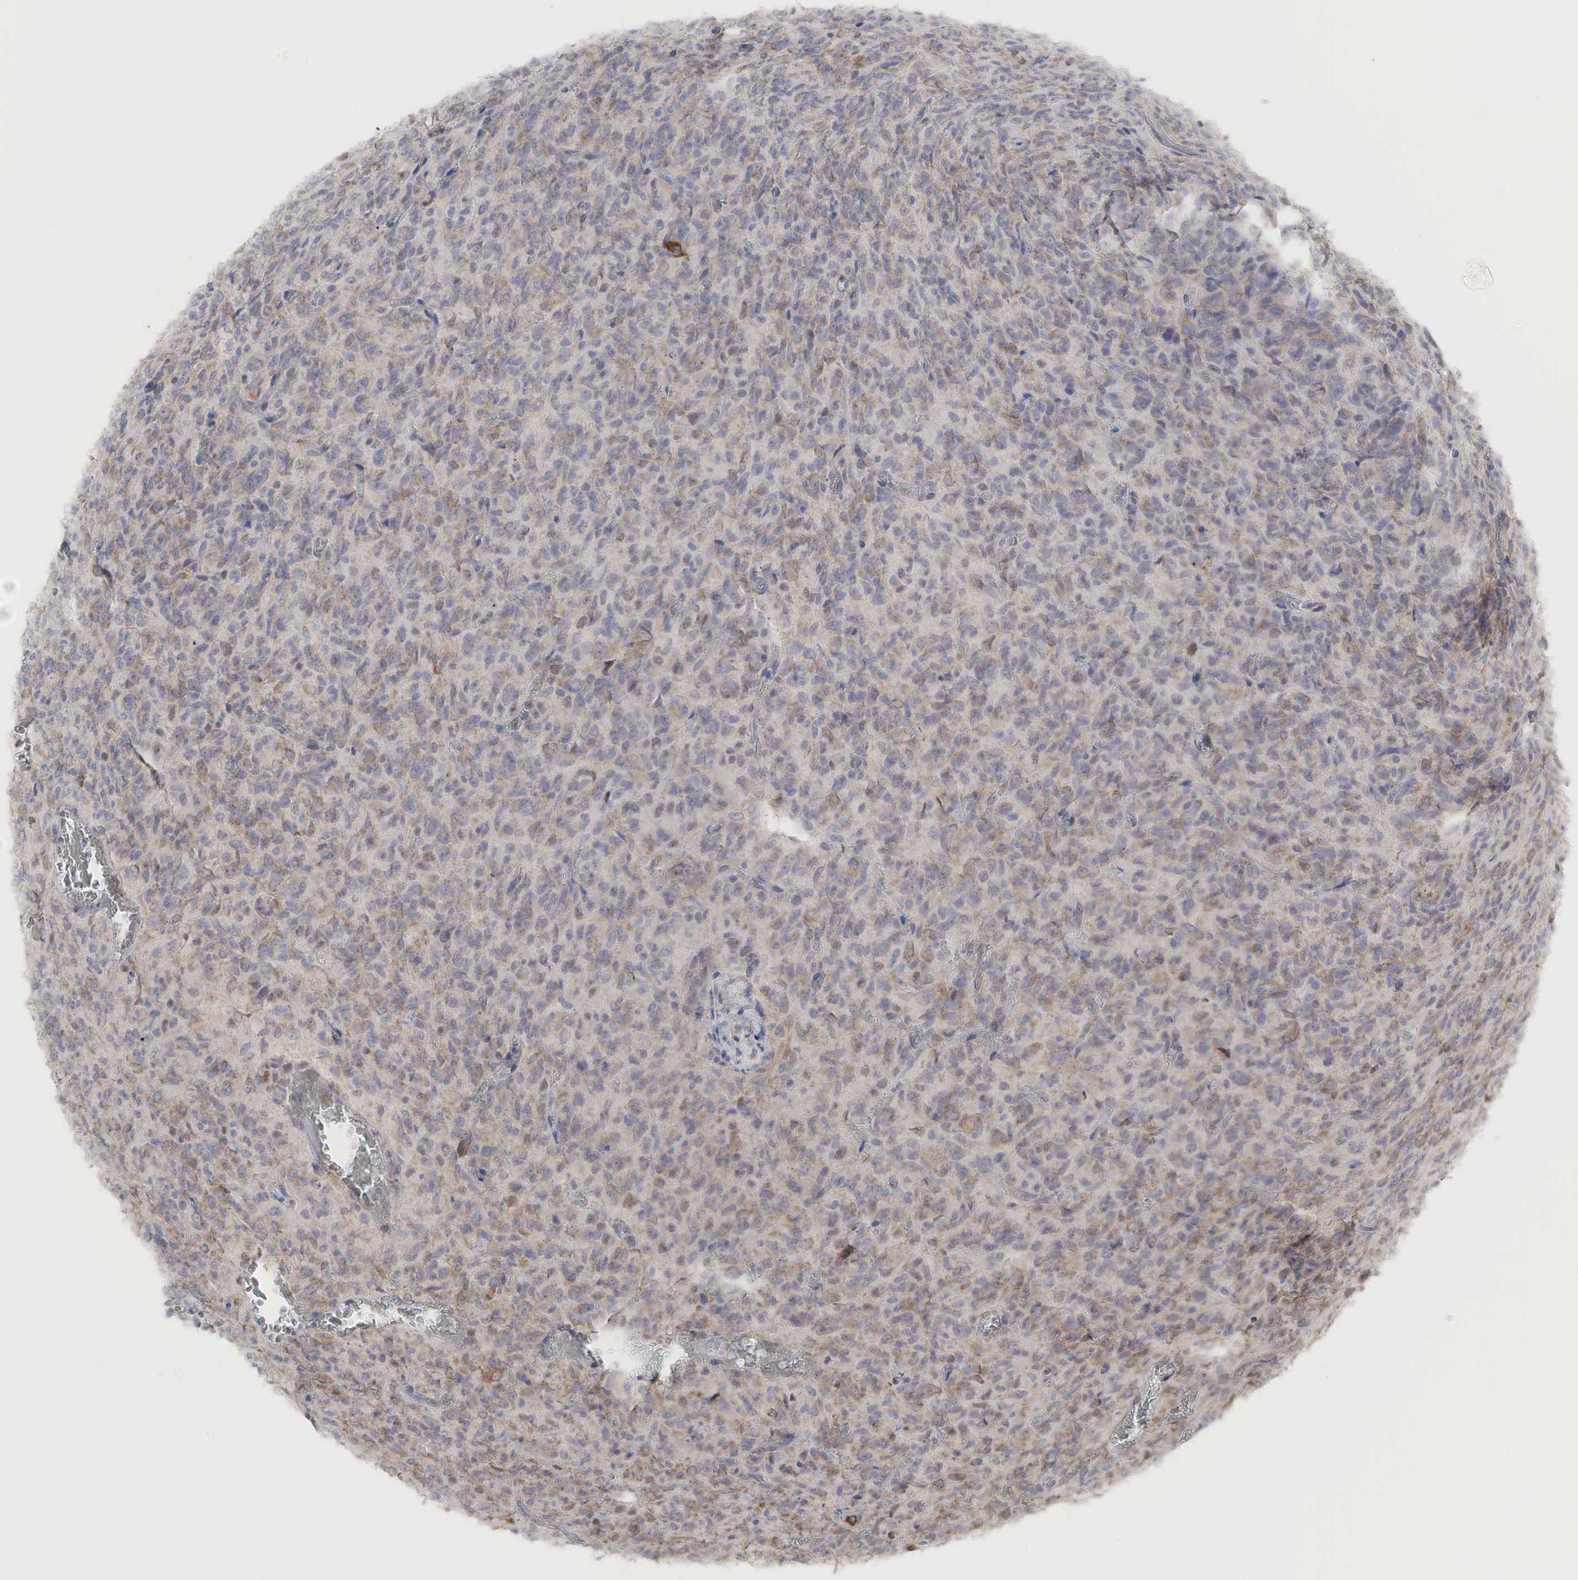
{"staining": {"intensity": "weak", "quantity": "25%-75%", "location": "cytoplasmic/membranous"}, "tissue": "glioma", "cell_type": "Tumor cells", "image_type": "cancer", "snomed": [{"axis": "morphology", "description": "Glioma, malignant, High grade"}, {"axis": "topography", "description": "Brain"}], "caption": "A brown stain labels weak cytoplasmic/membranous staining of a protein in human malignant glioma (high-grade) tumor cells.", "gene": "PABPC5", "patient": {"sex": "male", "age": 56}}